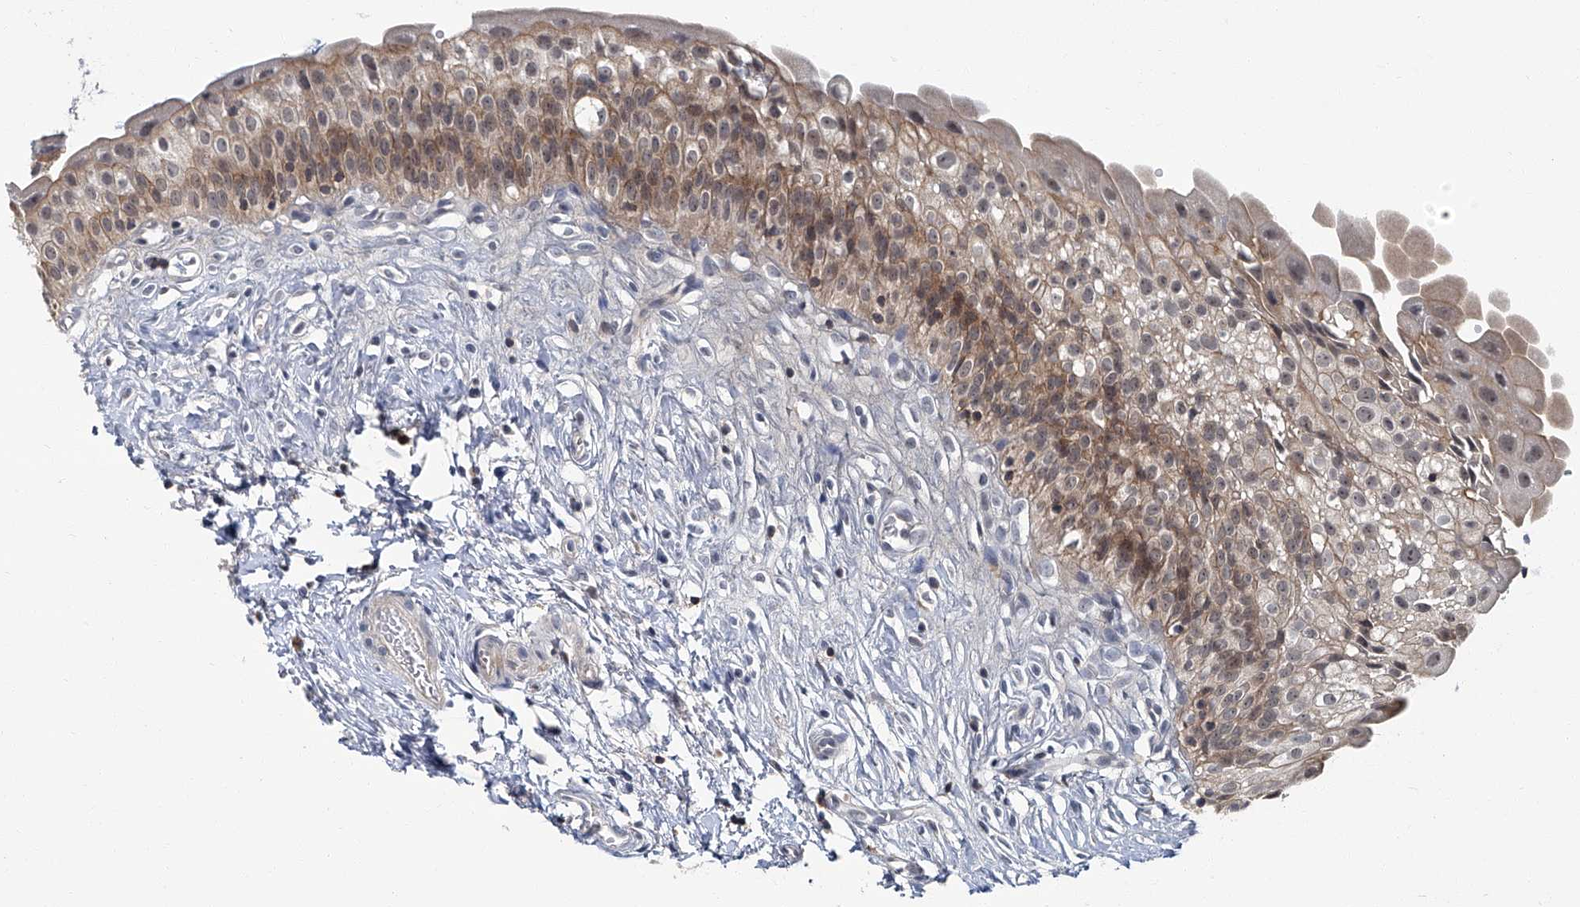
{"staining": {"intensity": "moderate", "quantity": "25%-75%", "location": "cytoplasmic/membranous"}, "tissue": "urinary bladder", "cell_type": "Urothelial cells", "image_type": "normal", "snomed": [{"axis": "morphology", "description": "Normal tissue, NOS"}, {"axis": "topography", "description": "Urinary bladder"}], "caption": "About 25%-75% of urothelial cells in benign human urinary bladder demonstrate moderate cytoplasmic/membranous protein expression as visualized by brown immunohistochemical staining.", "gene": "AKNAD1", "patient": {"sex": "male", "age": 51}}